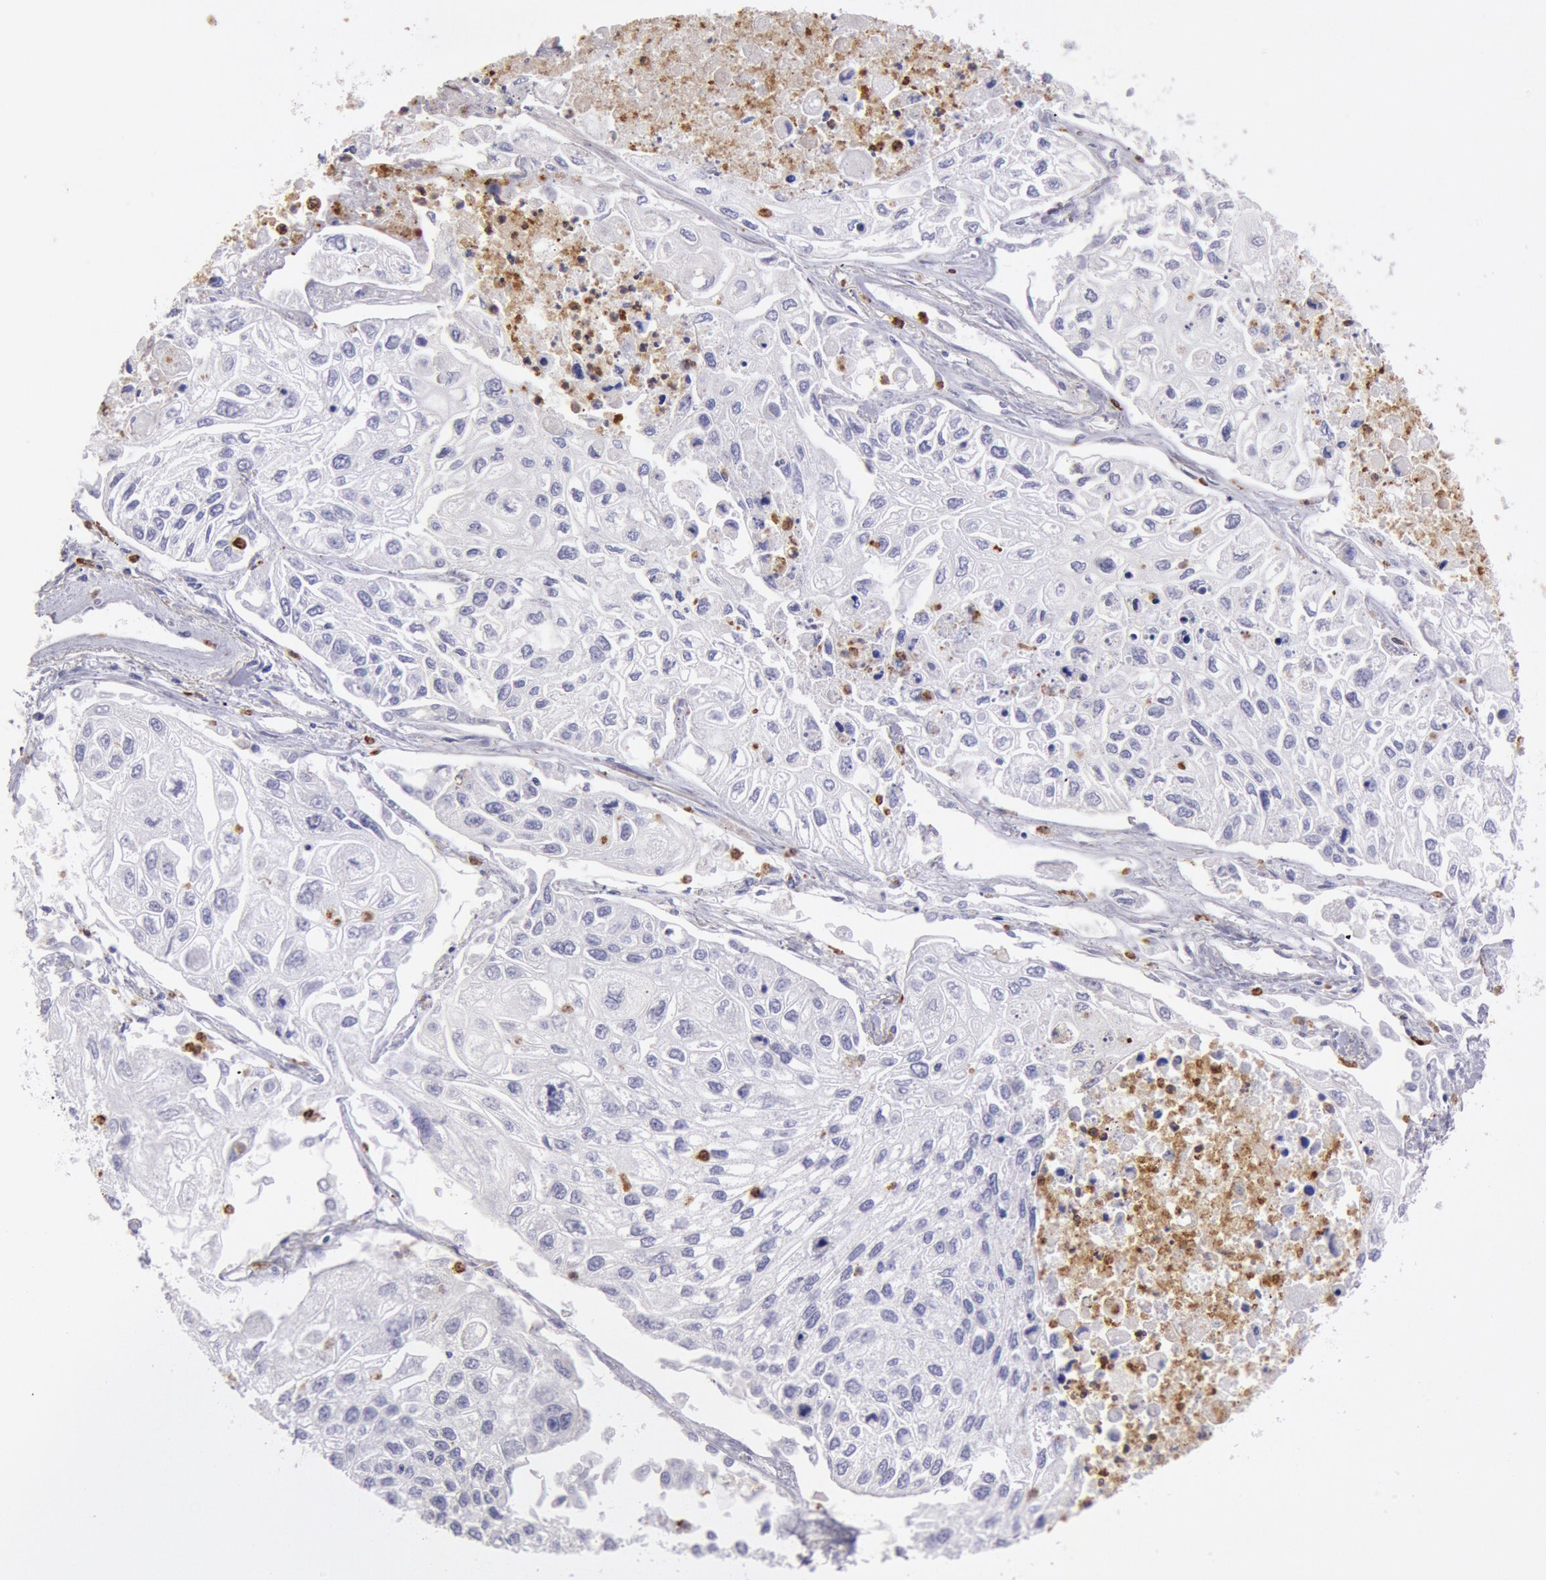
{"staining": {"intensity": "negative", "quantity": "none", "location": "none"}, "tissue": "lung cancer", "cell_type": "Tumor cells", "image_type": "cancer", "snomed": [{"axis": "morphology", "description": "Squamous cell carcinoma, NOS"}, {"axis": "topography", "description": "Lung"}], "caption": "Protein analysis of lung cancer shows no significant staining in tumor cells.", "gene": "FCN1", "patient": {"sex": "male", "age": 75}}